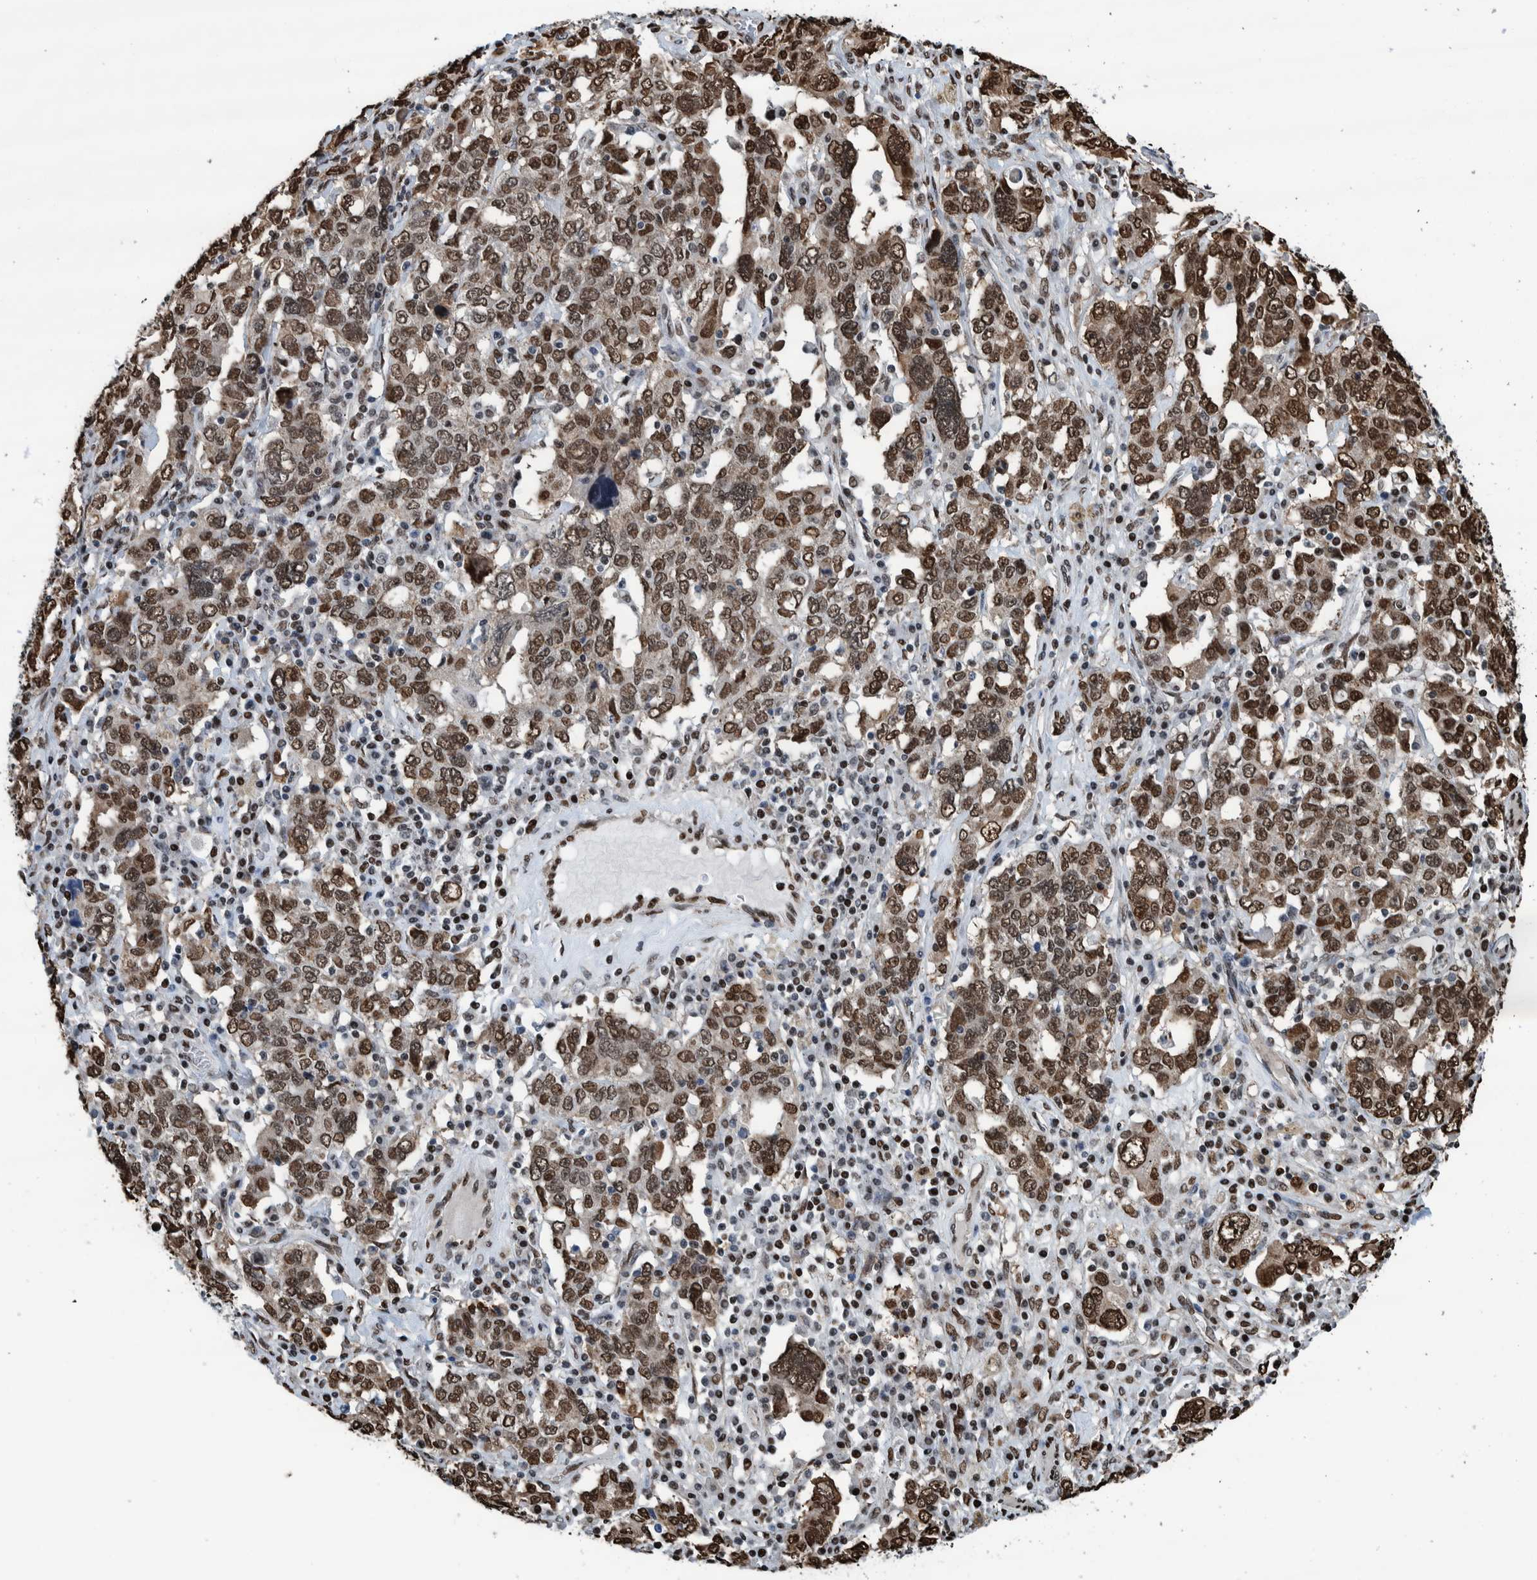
{"staining": {"intensity": "strong", "quantity": ">75%", "location": "nuclear"}, "tissue": "ovarian cancer", "cell_type": "Tumor cells", "image_type": "cancer", "snomed": [{"axis": "morphology", "description": "Carcinoma, endometroid"}, {"axis": "topography", "description": "Ovary"}], "caption": "A brown stain shows strong nuclear staining of a protein in human endometroid carcinoma (ovarian) tumor cells. (DAB IHC, brown staining for protein, blue staining for nuclei).", "gene": "HEATR9", "patient": {"sex": "female", "age": 62}}